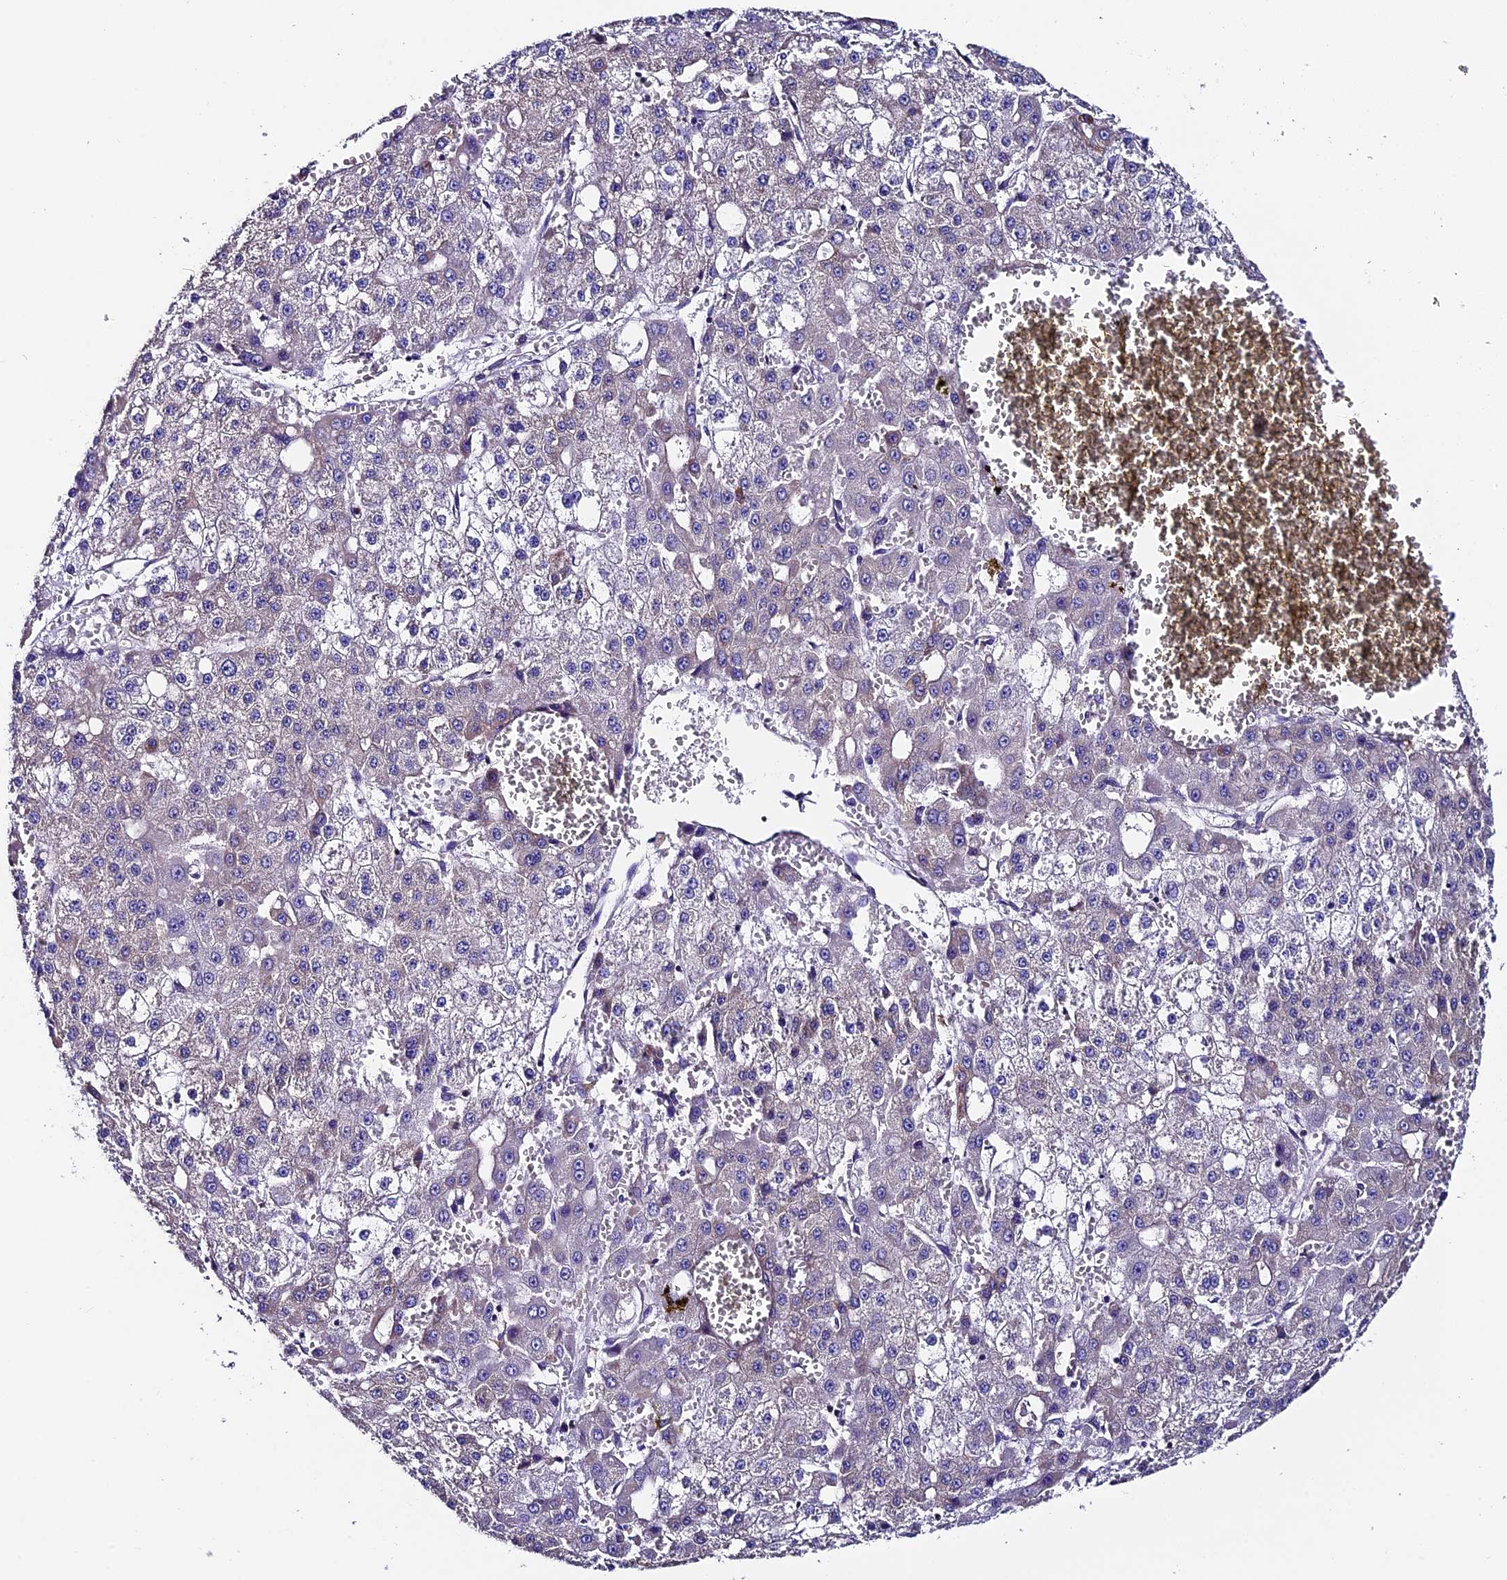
{"staining": {"intensity": "weak", "quantity": "<25%", "location": "cytoplasmic/membranous"}, "tissue": "liver cancer", "cell_type": "Tumor cells", "image_type": "cancer", "snomed": [{"axis": "morphology", "description": "Carcinoma, Hepatocellular, NOS"}, {"axis": "topography", "description": "Liver"}], "caption": "This is a histopathology image of IHC staining of liver hepatocellular carcinoma, which shows no expression in tumor cells. Brightfield microscopy of immunohistochemistry stained with DAB (3,3'-diaminobenzidine) (brown) and hematoxylin (blue), captured at high magnification.", "gene": "COMTD1", "patient": {"sex": "male", "age": 47}}